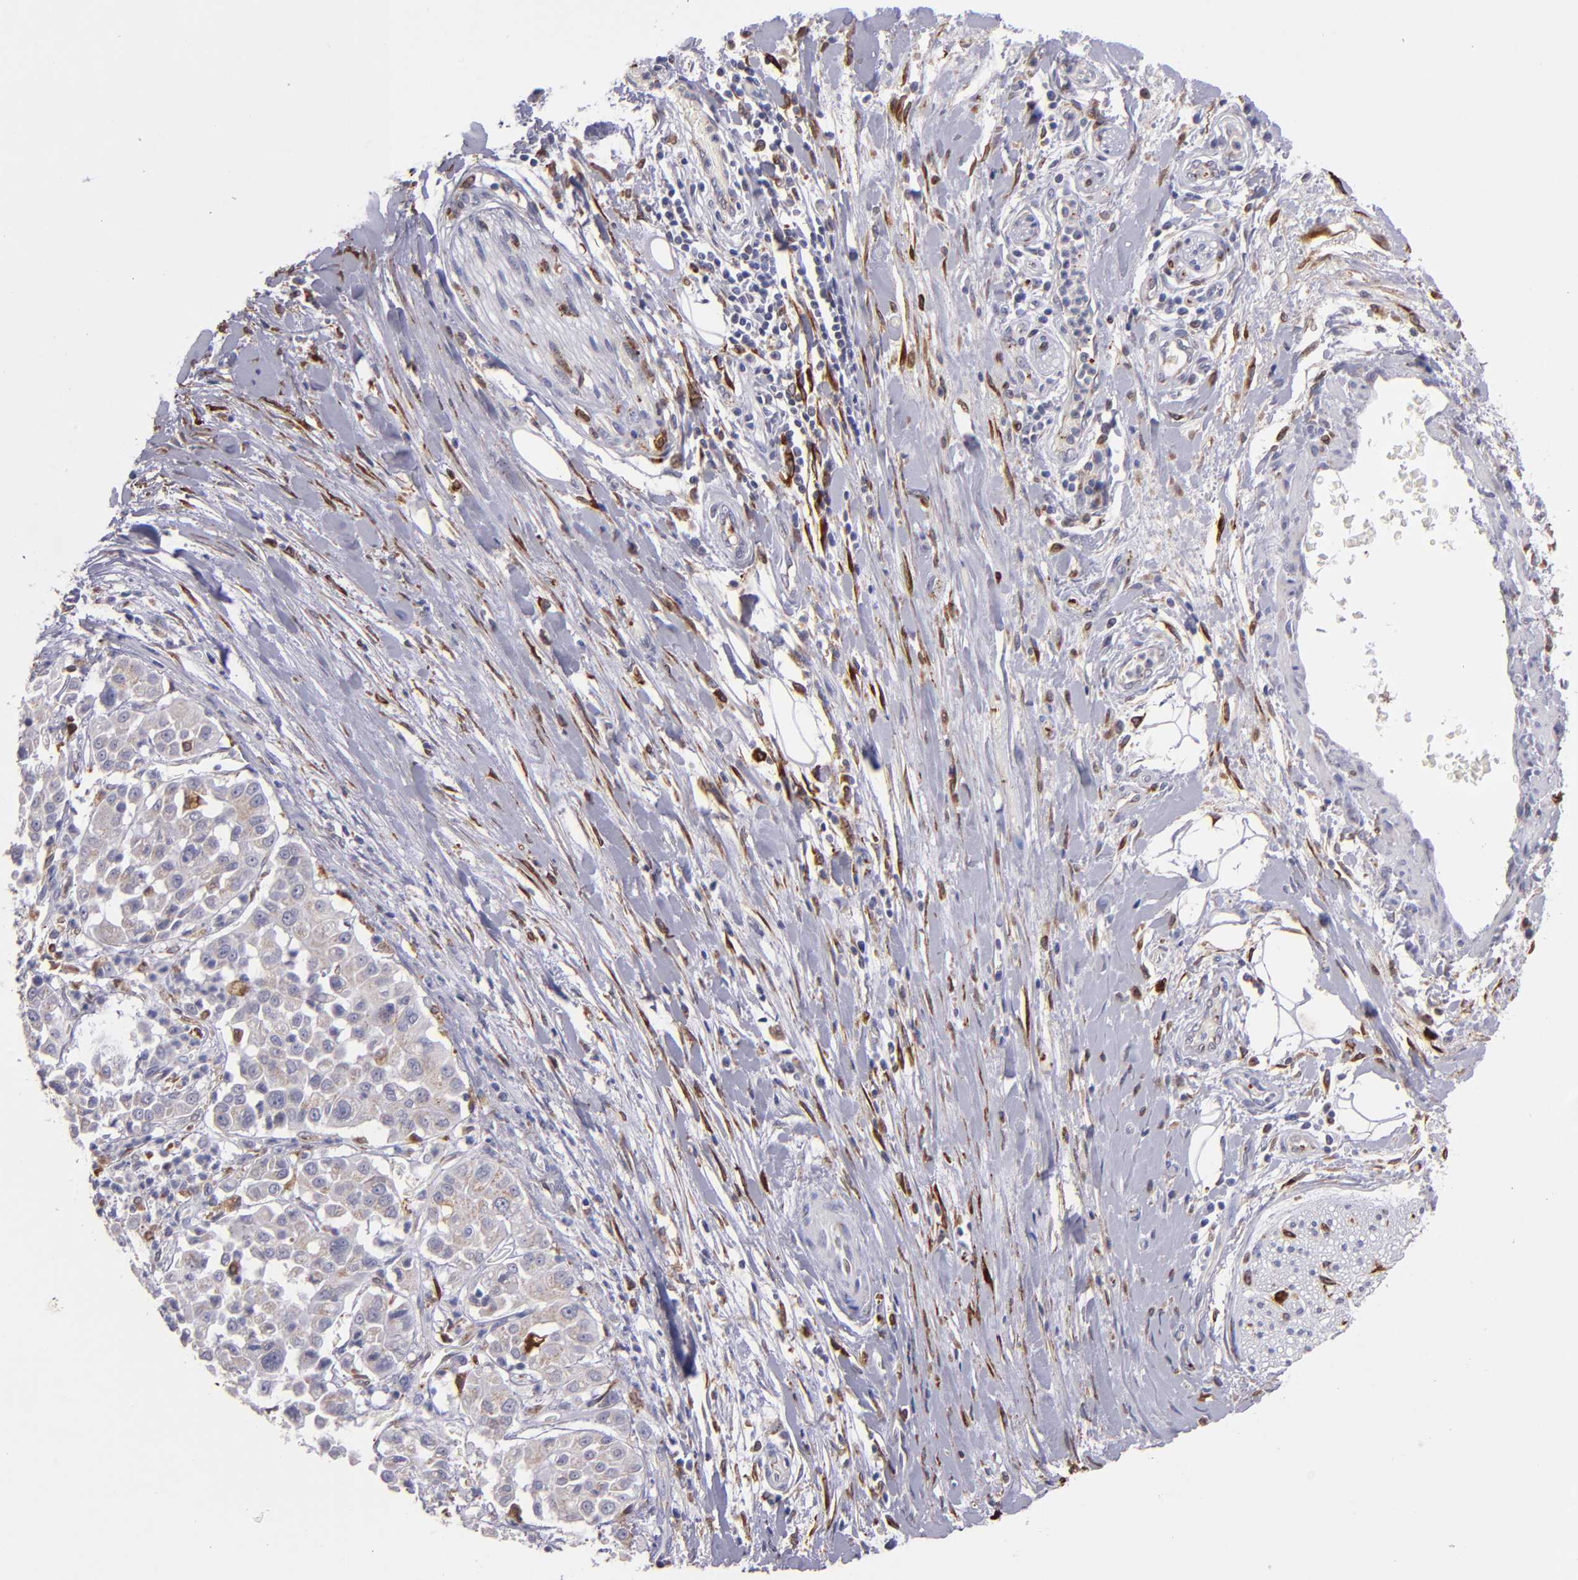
{"staining": {"intensity": "weak", "quantity": "<25%", "location": "cytoplasmic/membranous"}, "tissue": "pancreatic cancer", "cell_type": "Tumor cells", "image_type": "cancer", "snomed": [{"axis": "morphology", "description": "Adenocarcinoma, NOS"}, {"axis": "topography", "description": "Pancreas"}], "caption": "This is an IHC photomicrograph of adenocarcinoma (pancreatic). There is no expression in tumor cells.", "gene": "PTGS1", "patient": {"sex": "female", "age": 52}}